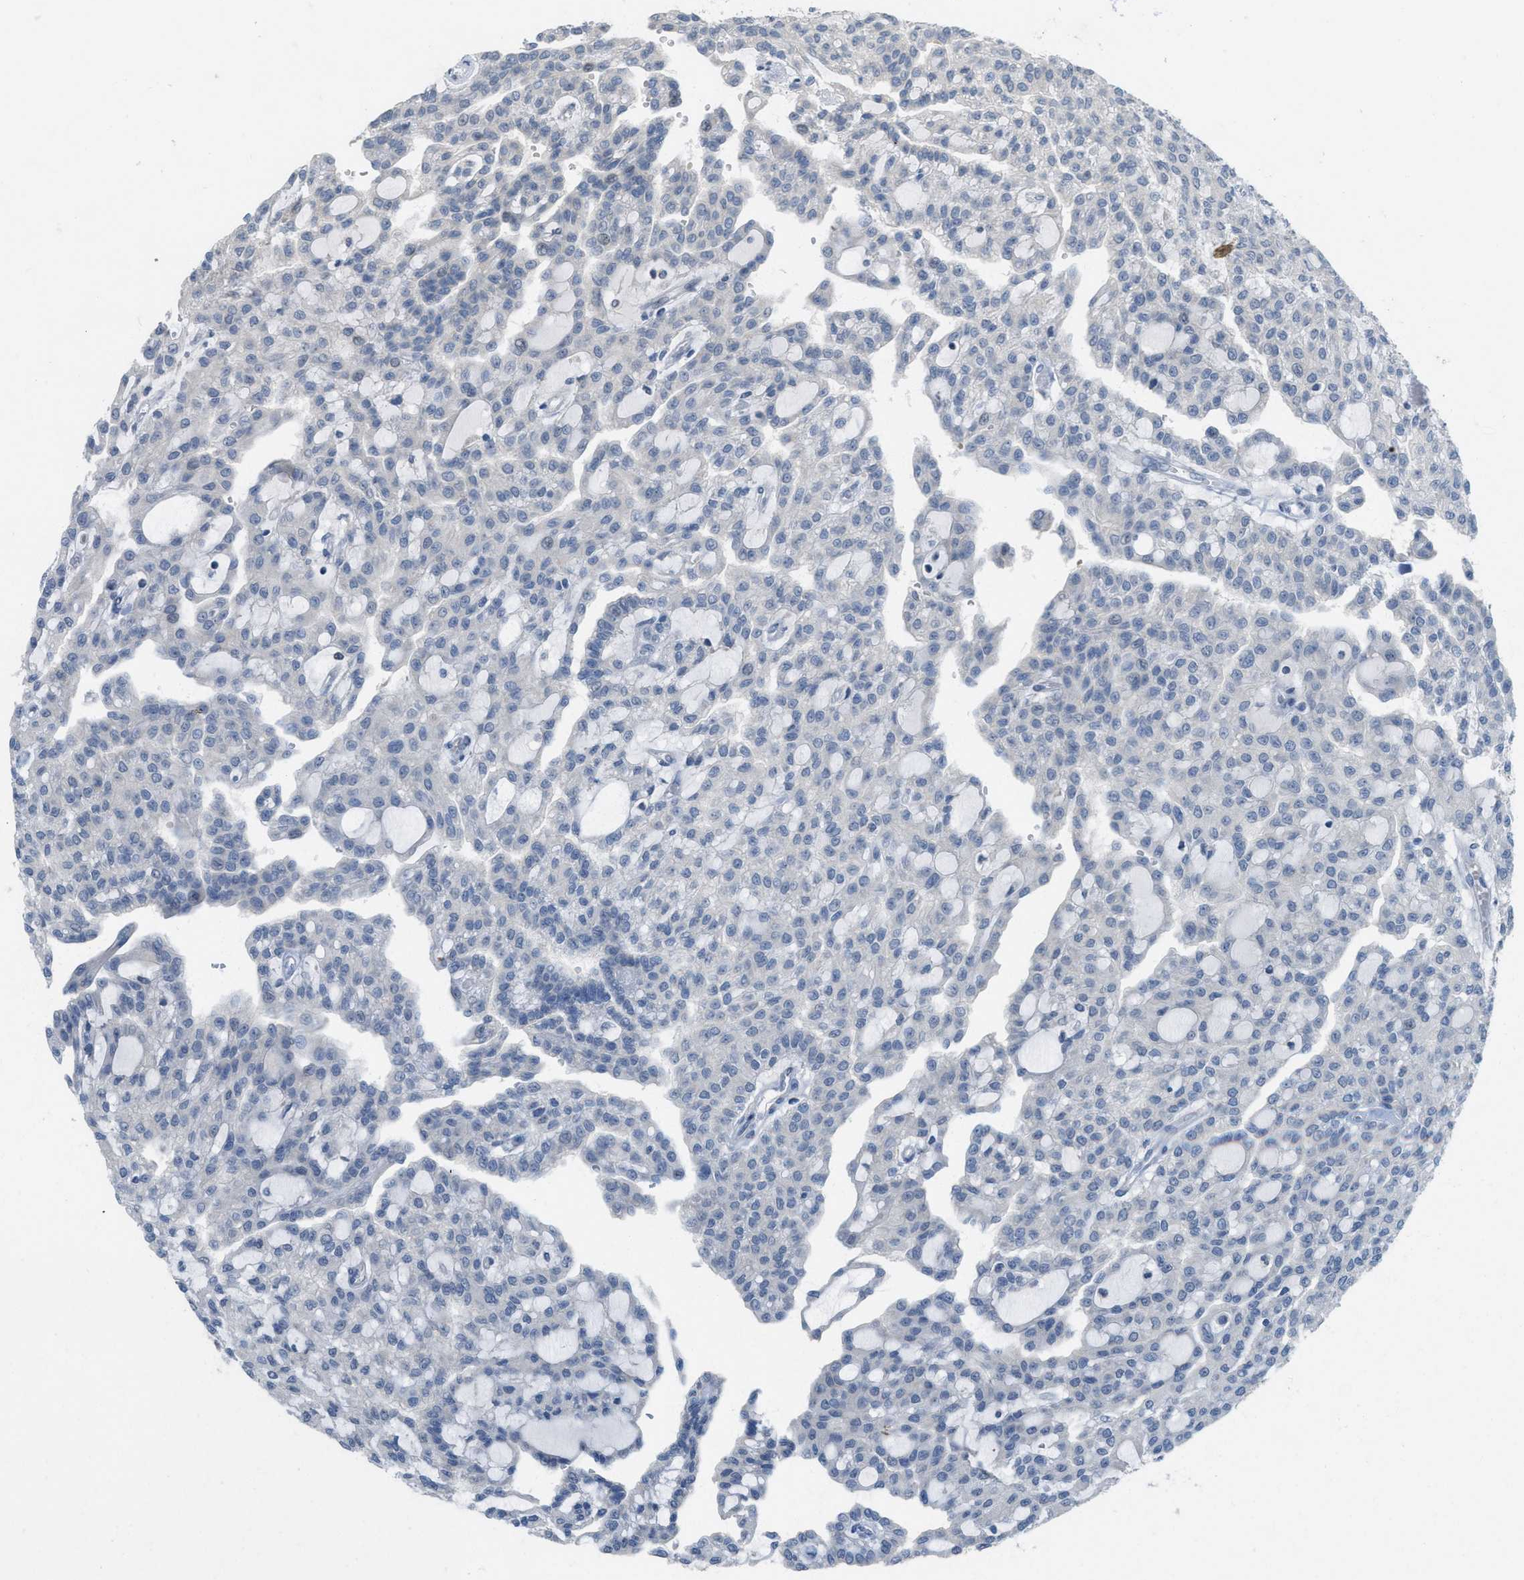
{"staining": {"intensity": "negative", "quantity": "none", "location": "none"}, "tissue": "renal cancer", "cell_type": "Tumor cells", "image_type": "cancer", "snomed": [{"axis": "morphology", "description": "Adenocarcinoma, NOS"}, {"axis": "topography", "description": "Kidney"}], "caption": "A histopathology image of renal cancer (adenocarcinoma) stained for a protein demonstrates no brown staining in tumor cells.", "gene": "TXNDC2", "patient": {"sex": "male", "age": 63}}